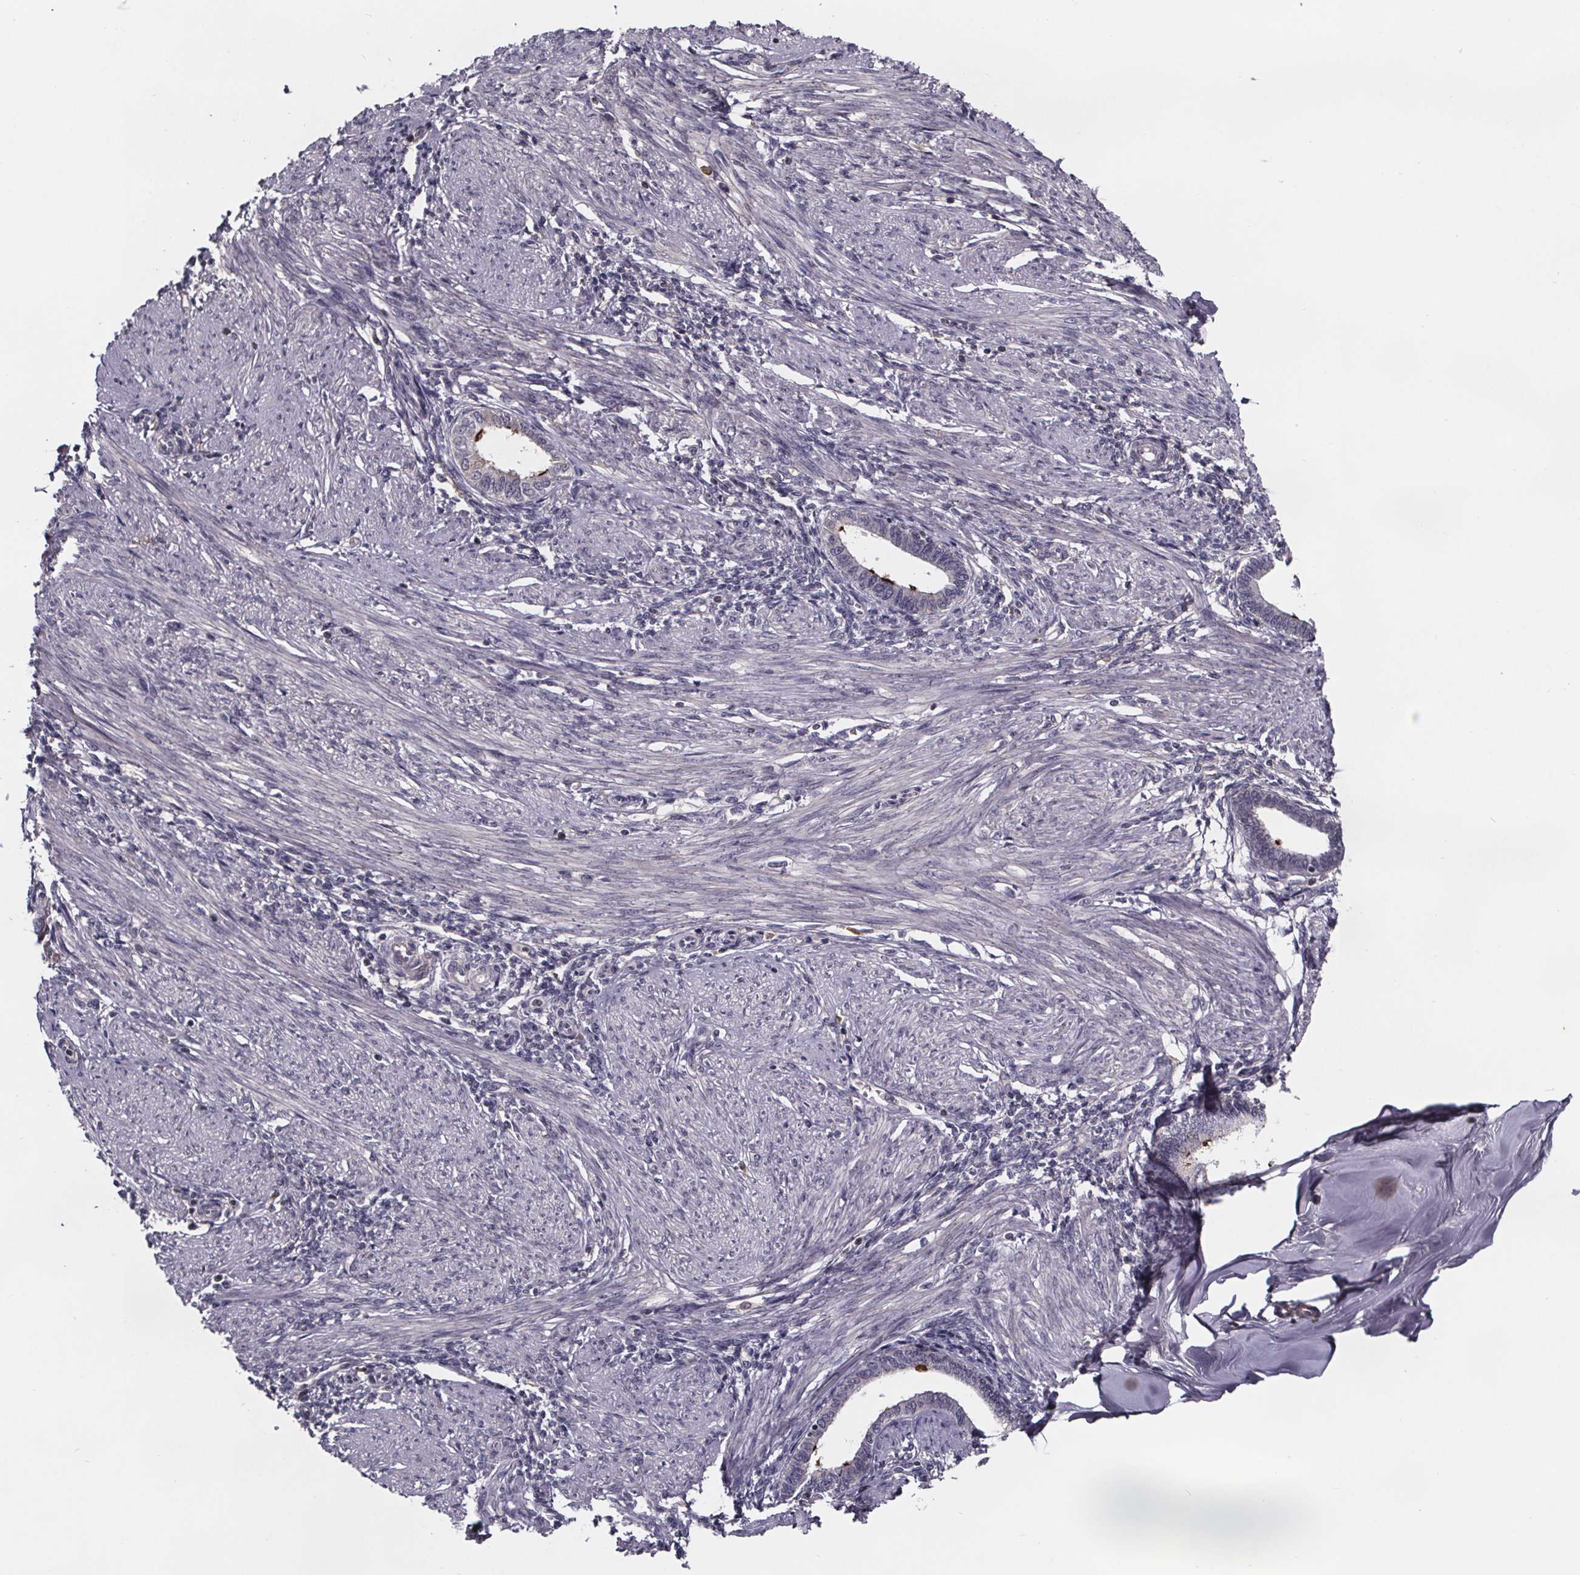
{"staining": {"intensity": "negative", "quantity": "none", "location": "none"}, "tissue": "endometrium", "cell_type": "Cells in endometrial stroma", "image_type": "normal", "snomed": [{"axis": "morphology", "description": "Normal tissue, NOS"}, {"axis": "topography", "description": "Endometrium"}], "caption": "DAB immunohistochemical staining of benign endometrium exhibits no significant expression in cells in endometrial stroma.", "gene": "NPHP4", "patient": {"sex": "female", "age": 42}}